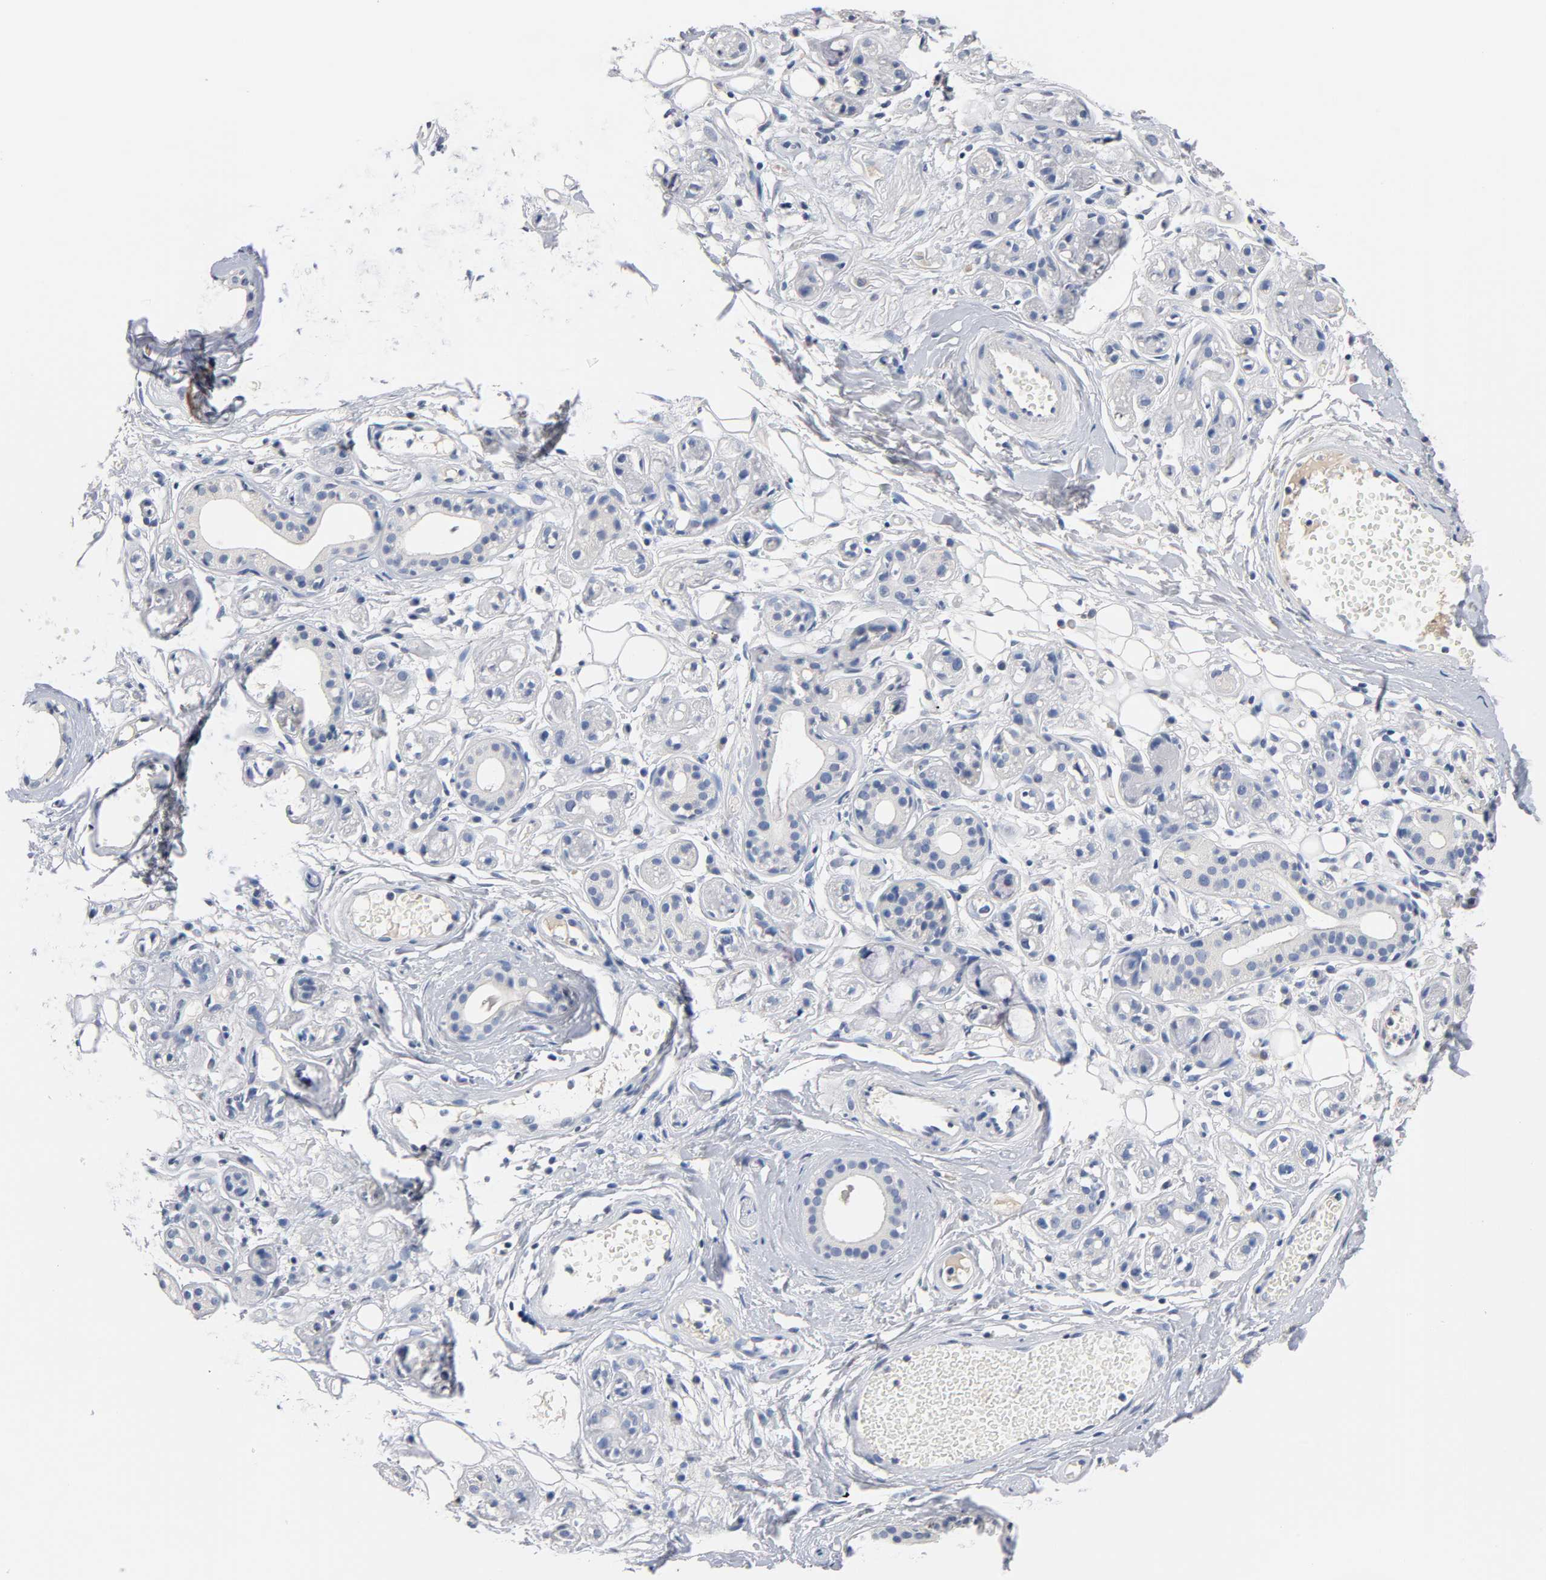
{"staining": {"intensity": "negative", "quantity": "none", "location": "none"}, "tissue": "salivary gland", "cell_type": "Glandular cells", "image_type": "normal", "snomed": [{"axis": "morphology", "description": "Normal tissue, NOS"}, {"axis": "topography", "description": "Salivary gland"}], "caption": "Immunohistochemistry (IHC) photomicrograph of benign salivary gland: human salivary gland stained with DAB reveals no significant protein positivity in glandular cells.", "gene": "ZCCHC13", "patient": {"sex": "male", "age": 54}}